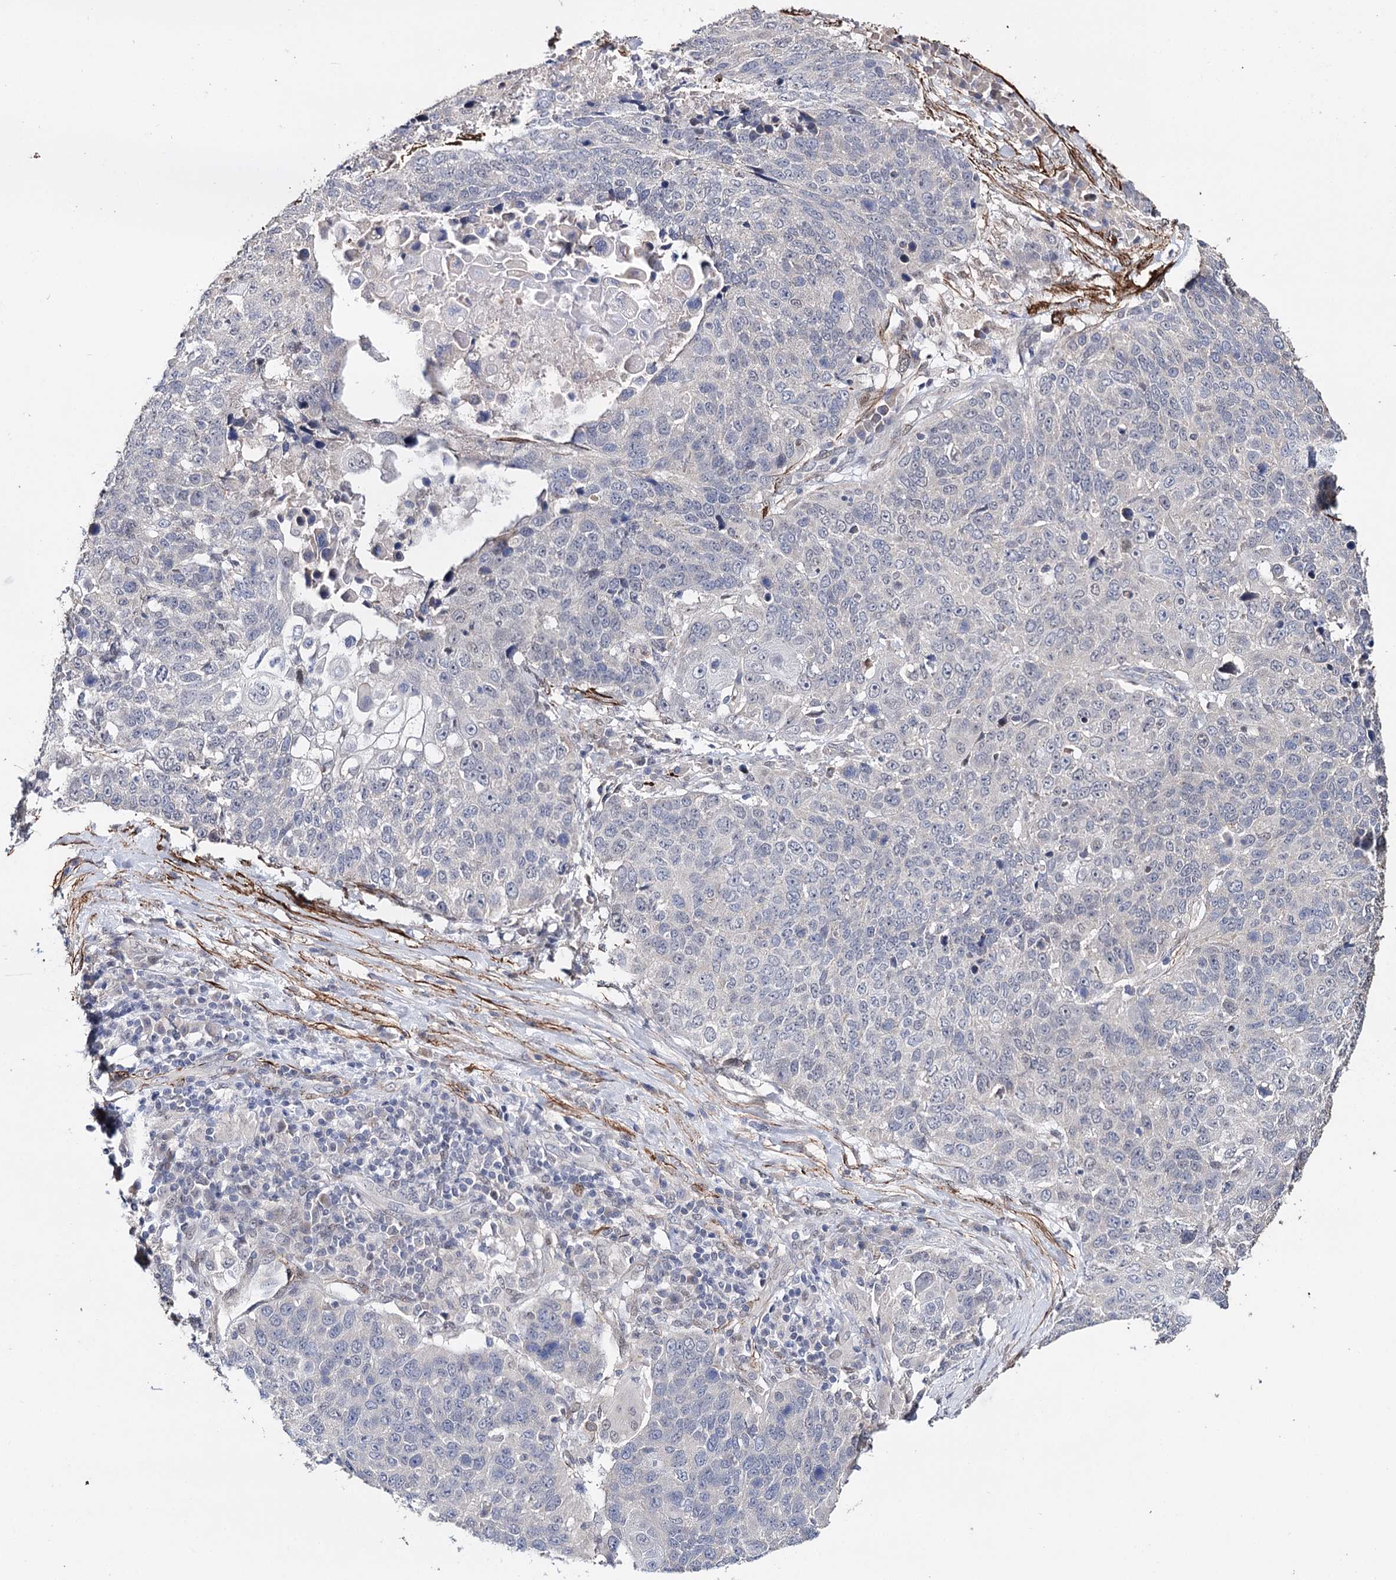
{"staining": {"intensity": "negative", "quantity": "none", "location": "none"}, "tissue": "lung cancer", "cell_type": "Tumor cells", "image_type": "cancer", "snomed": [{"axis": "morphology", "description": "Normal tissue, NOS"}, {"axis": "morphology", "description": "Squamous cell carcinoma, NOS"}, {"axis": "topography", "description": "Lymph node"}, {"axis": "topography", "description": "Lung"}], "caption": "Immunohistochemistry of human lung squamous cell carcinoma demonstrates no expression in tumor cells.", "gene": "CFAP46", "patient": {"sex": "male", "age": 66}}